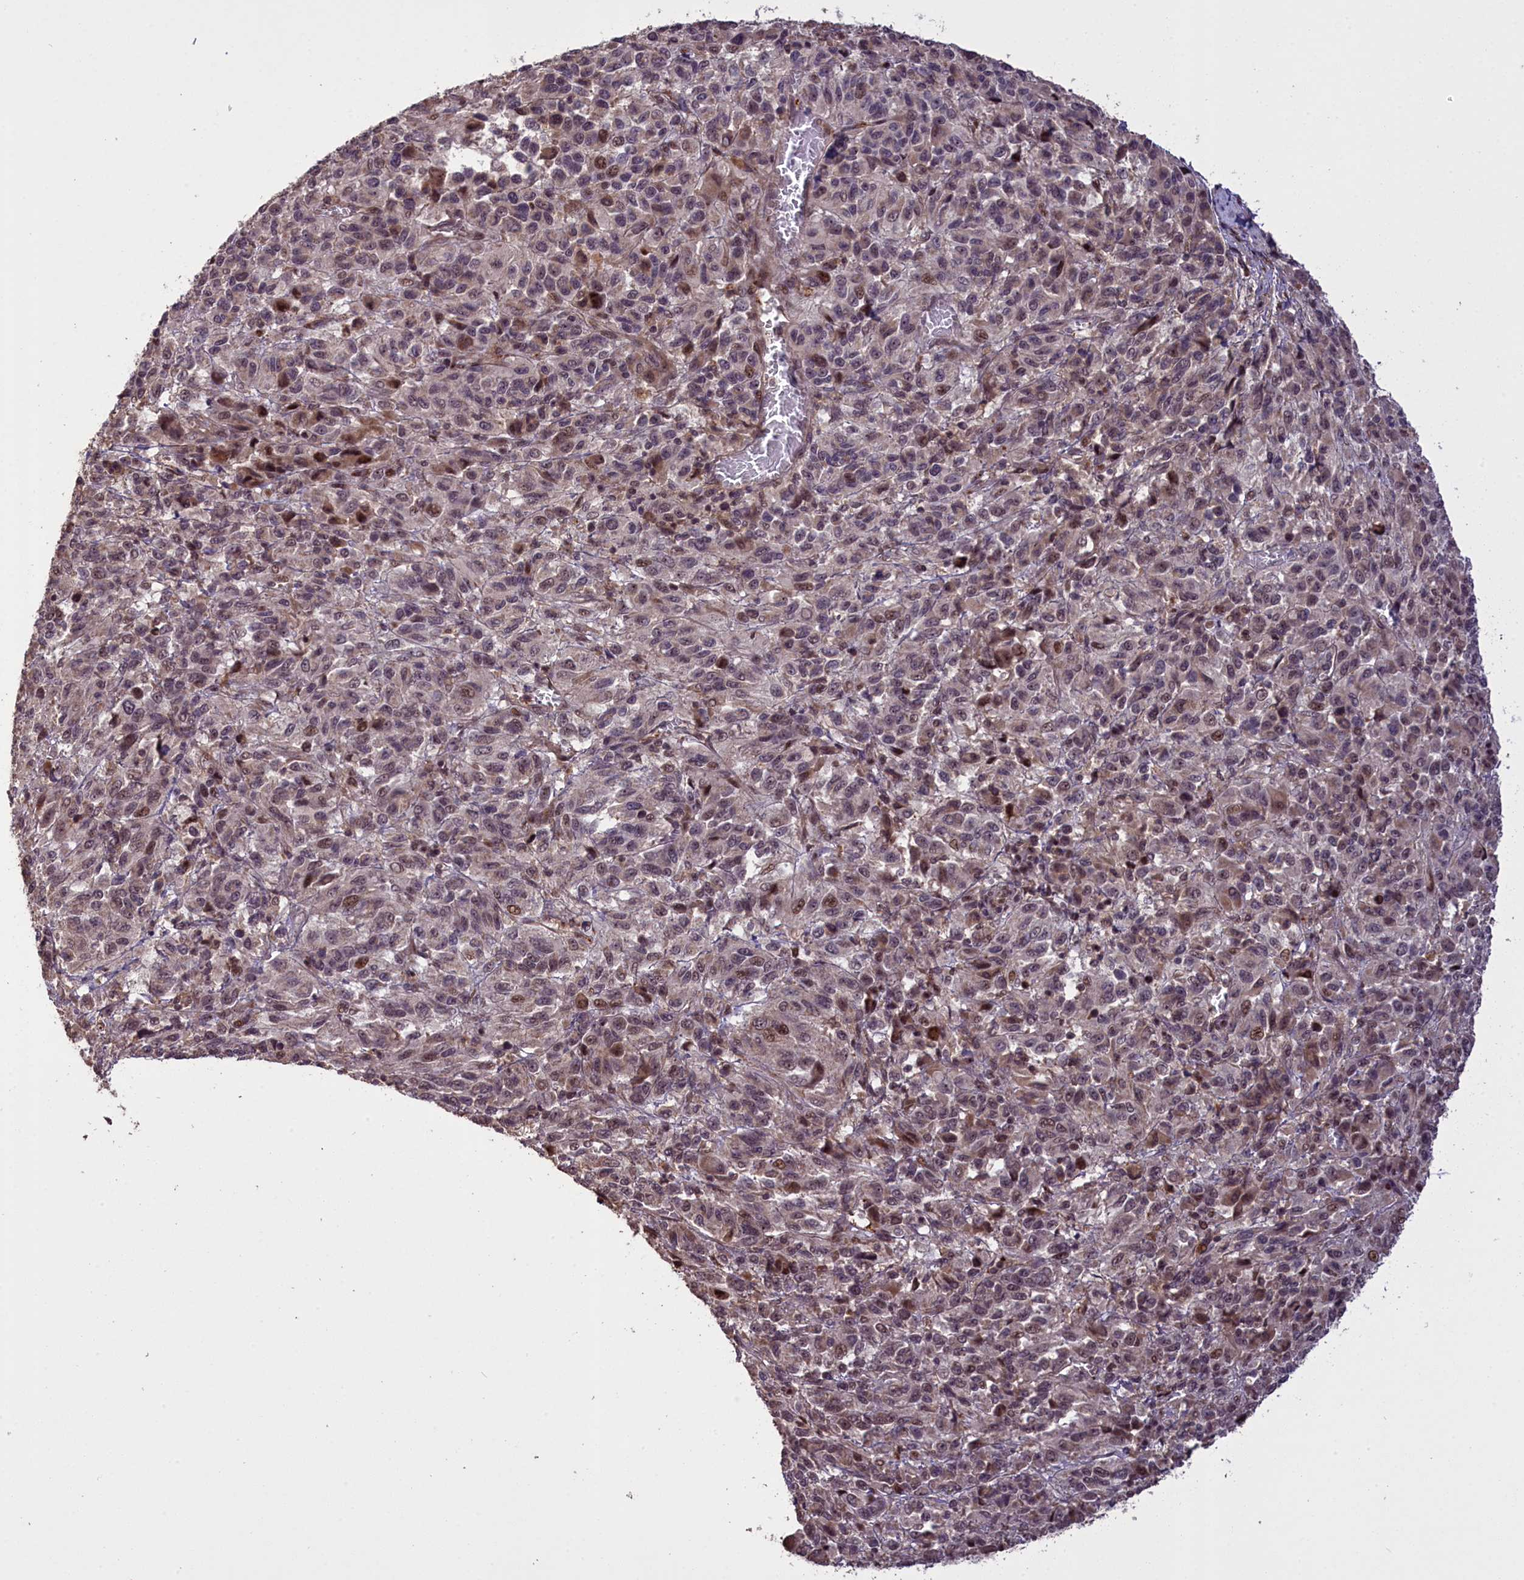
{"staining": {"intensity": "moderate", "quantity": "<25%", "location": "nuclear"}, "tissue": "melanoma", "cell_type": "Tumor cells", "image_type": "cancer", "snomed": [{"axis": "morphology", "description": "Malignant melanoma, Metastatic site"}, {"axis": "topography", "description": "Lung"}], "caption": "Immunohistochemical staining of melanoma displays low levels of moderate nuclear protein staining in approximately <25% of tumor cells. Nuclei are stained in blue.", "gene": "FUZ", "patient": {"sex": "male", "age": 64}}